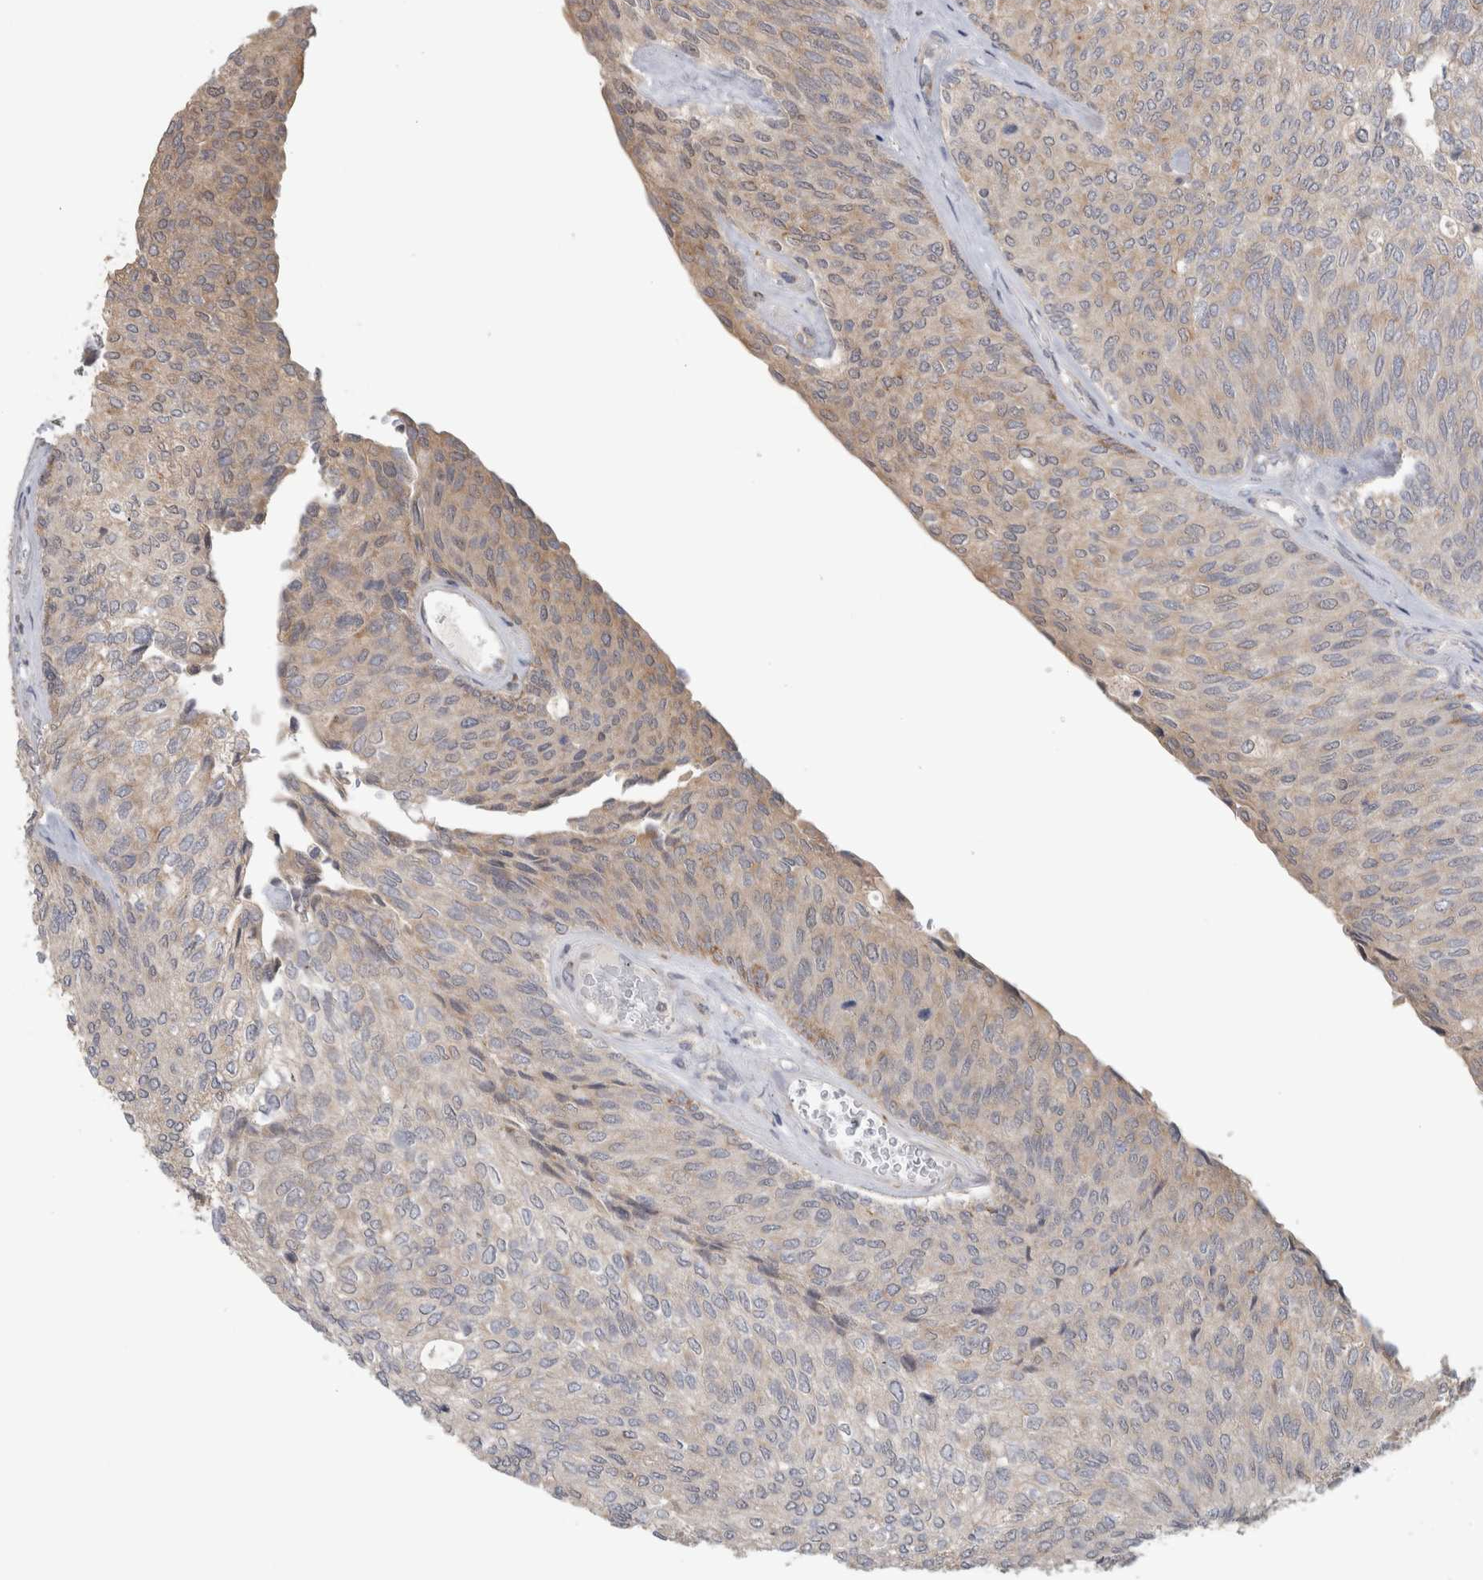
{"staining": {"intensity": "moderate", "quantity": ">75%", "location": "cytoplasmic/membranous"}, "tissue": "urothelial cancer", "cell_type": "Tumor cells", "image_type": "cancer", "snomed": [{"axis": "morphology", "description": "Urothelial carcinoma, Low grade"}, {"axis": "topography", "description": "Urinary bladder"}], "caption": "Moderate cytoplasmic/membranous protein staining is appreciated in approximately >75% of tumor cells in urothelial cancer.", "gene": "RAB18", "patient": {"sex": "female", "age": 79}}